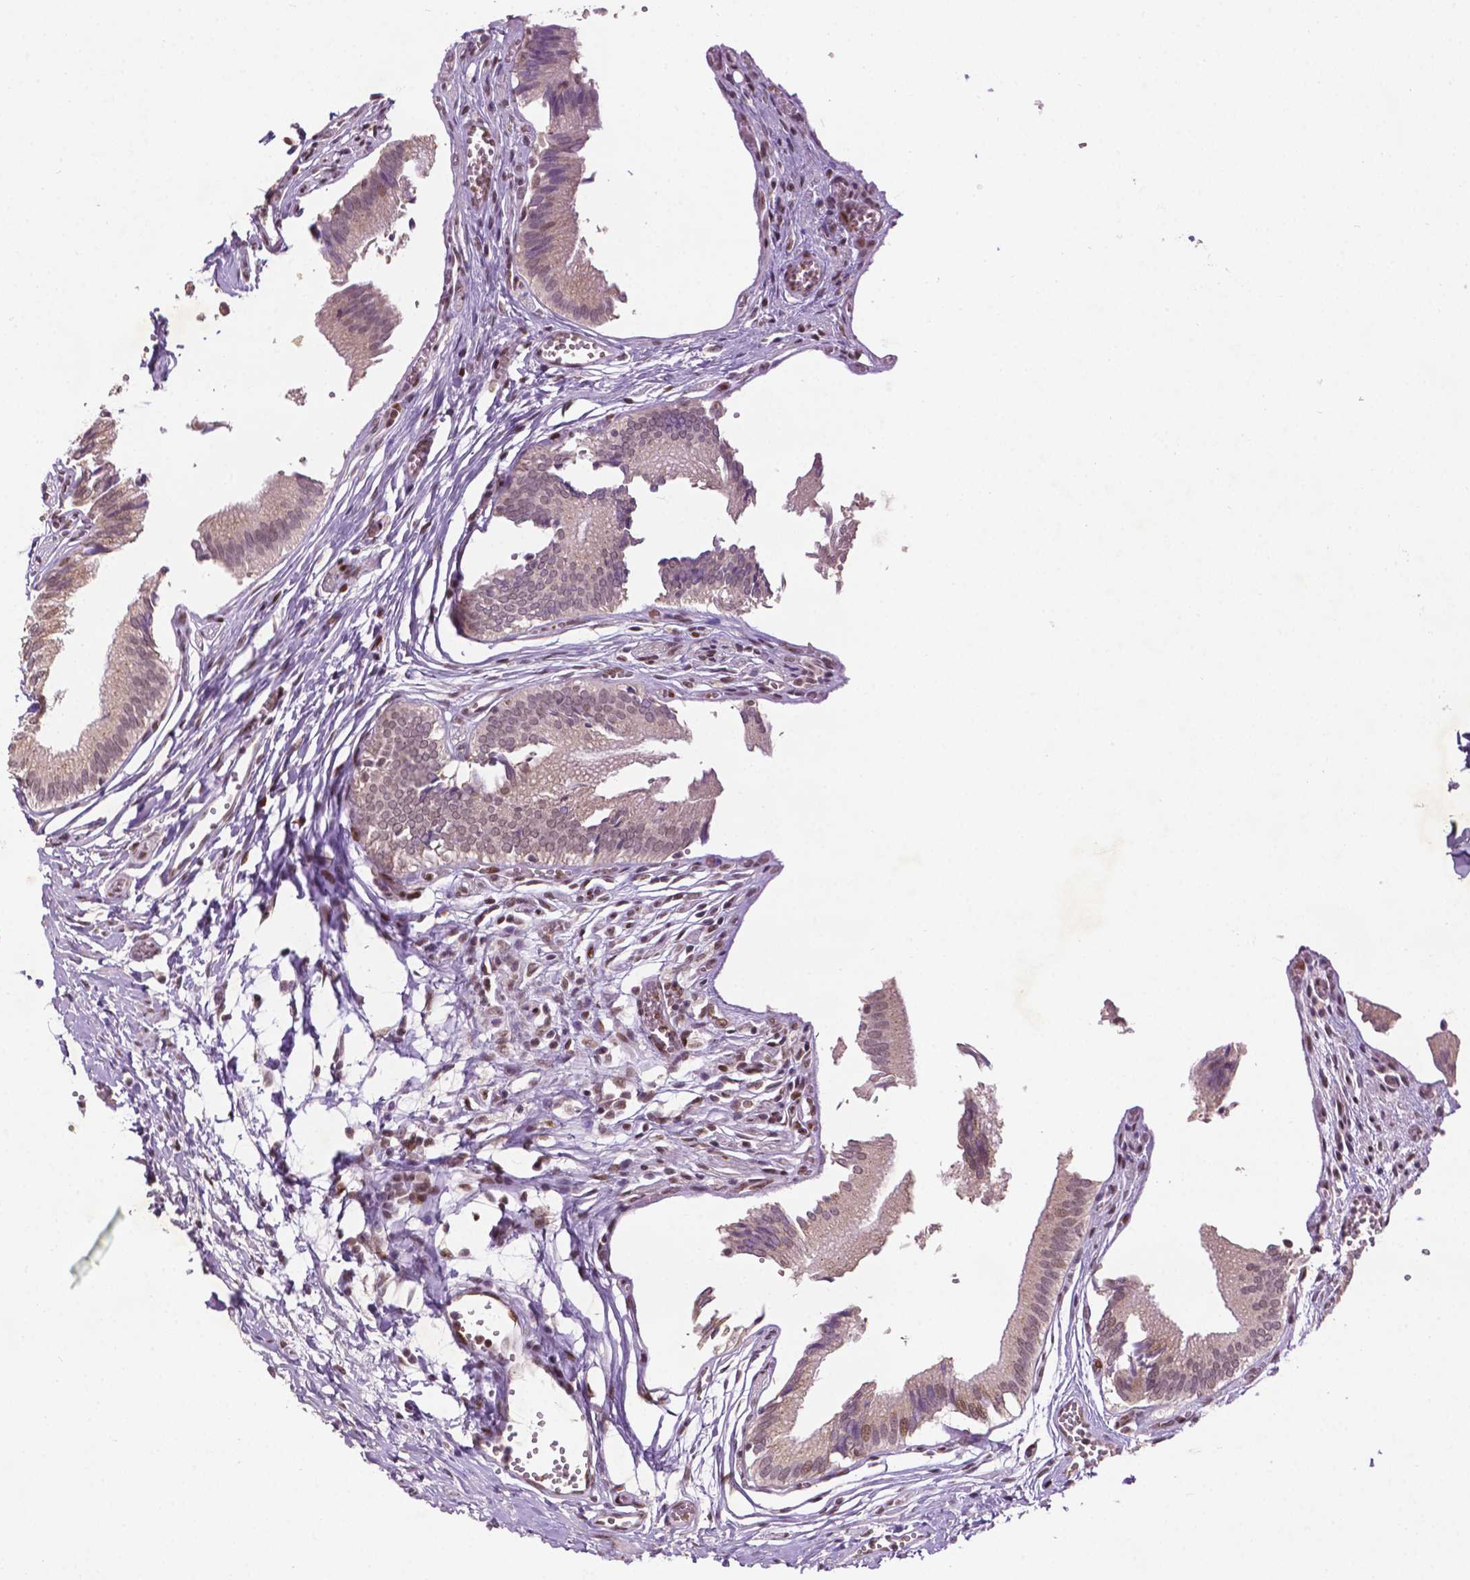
{"staining": {"intensity": "moderate", "quantity": "25%-75%", "location": "cytoplasmic/membranous,nuclear"}, "tissue": "gallbladder", "cell_type": "Glandular cells", "image_type": "normal", "snomed": [{"axis": "morphology", "description": "Normal tissue, NOS"}, {"axis": "topography", "description": "Gallbladder"}, {"axis": "topography", "description": "Peripheral nerve tissue"}], "caption": "Glandular cells exhibit medium levels of moderate cytoplasmic/membranous,nuclear expression in about 25%-75% of cells in unremarkable human gallbladder. Using DAB (brown) and hematoxylin (blue) stains, captured at high magnification using brightfield microscopy.", "gene": "ZNF41", "patient": {"sex": "male", "age": 17}}